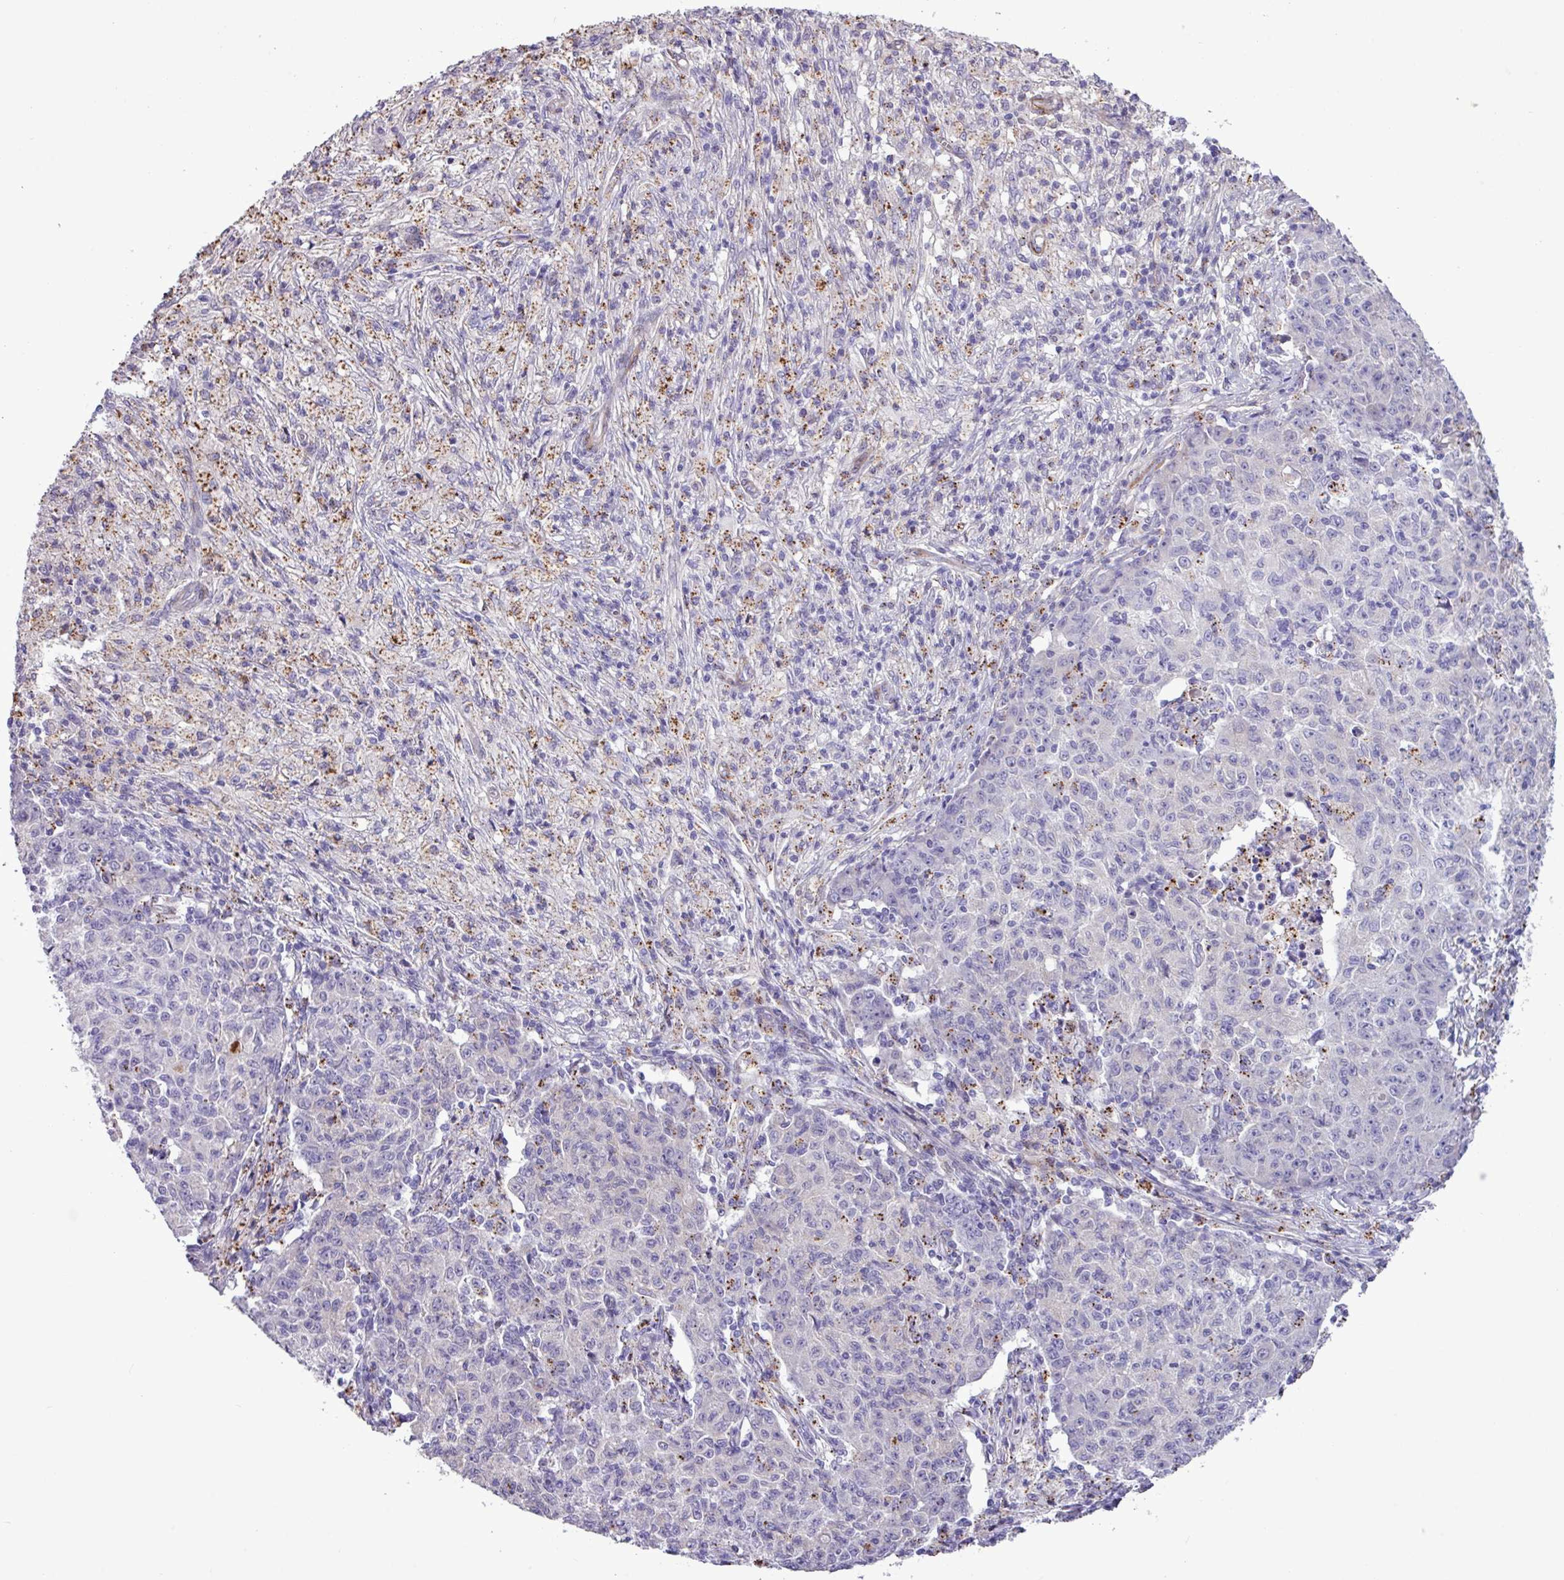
{"staining": {"intensity": "weak", "quantity": "<25%", "location": "cytoplasmic/membranous"}, "tissue": "ovarian cancer", "cell_type": "Tumor cells", "image_type": "cancer", "snomed": [{"axis": "morphology", "description": "Carcinoma, endometroid"}, {"axis": "topography", "description": "Ovary"}], "caption": "Protein analysis of ovarian cancer shows no significant expression in tumor cells.", "gene": "CD248", "patient": {"sex": "female", "age": 42}}